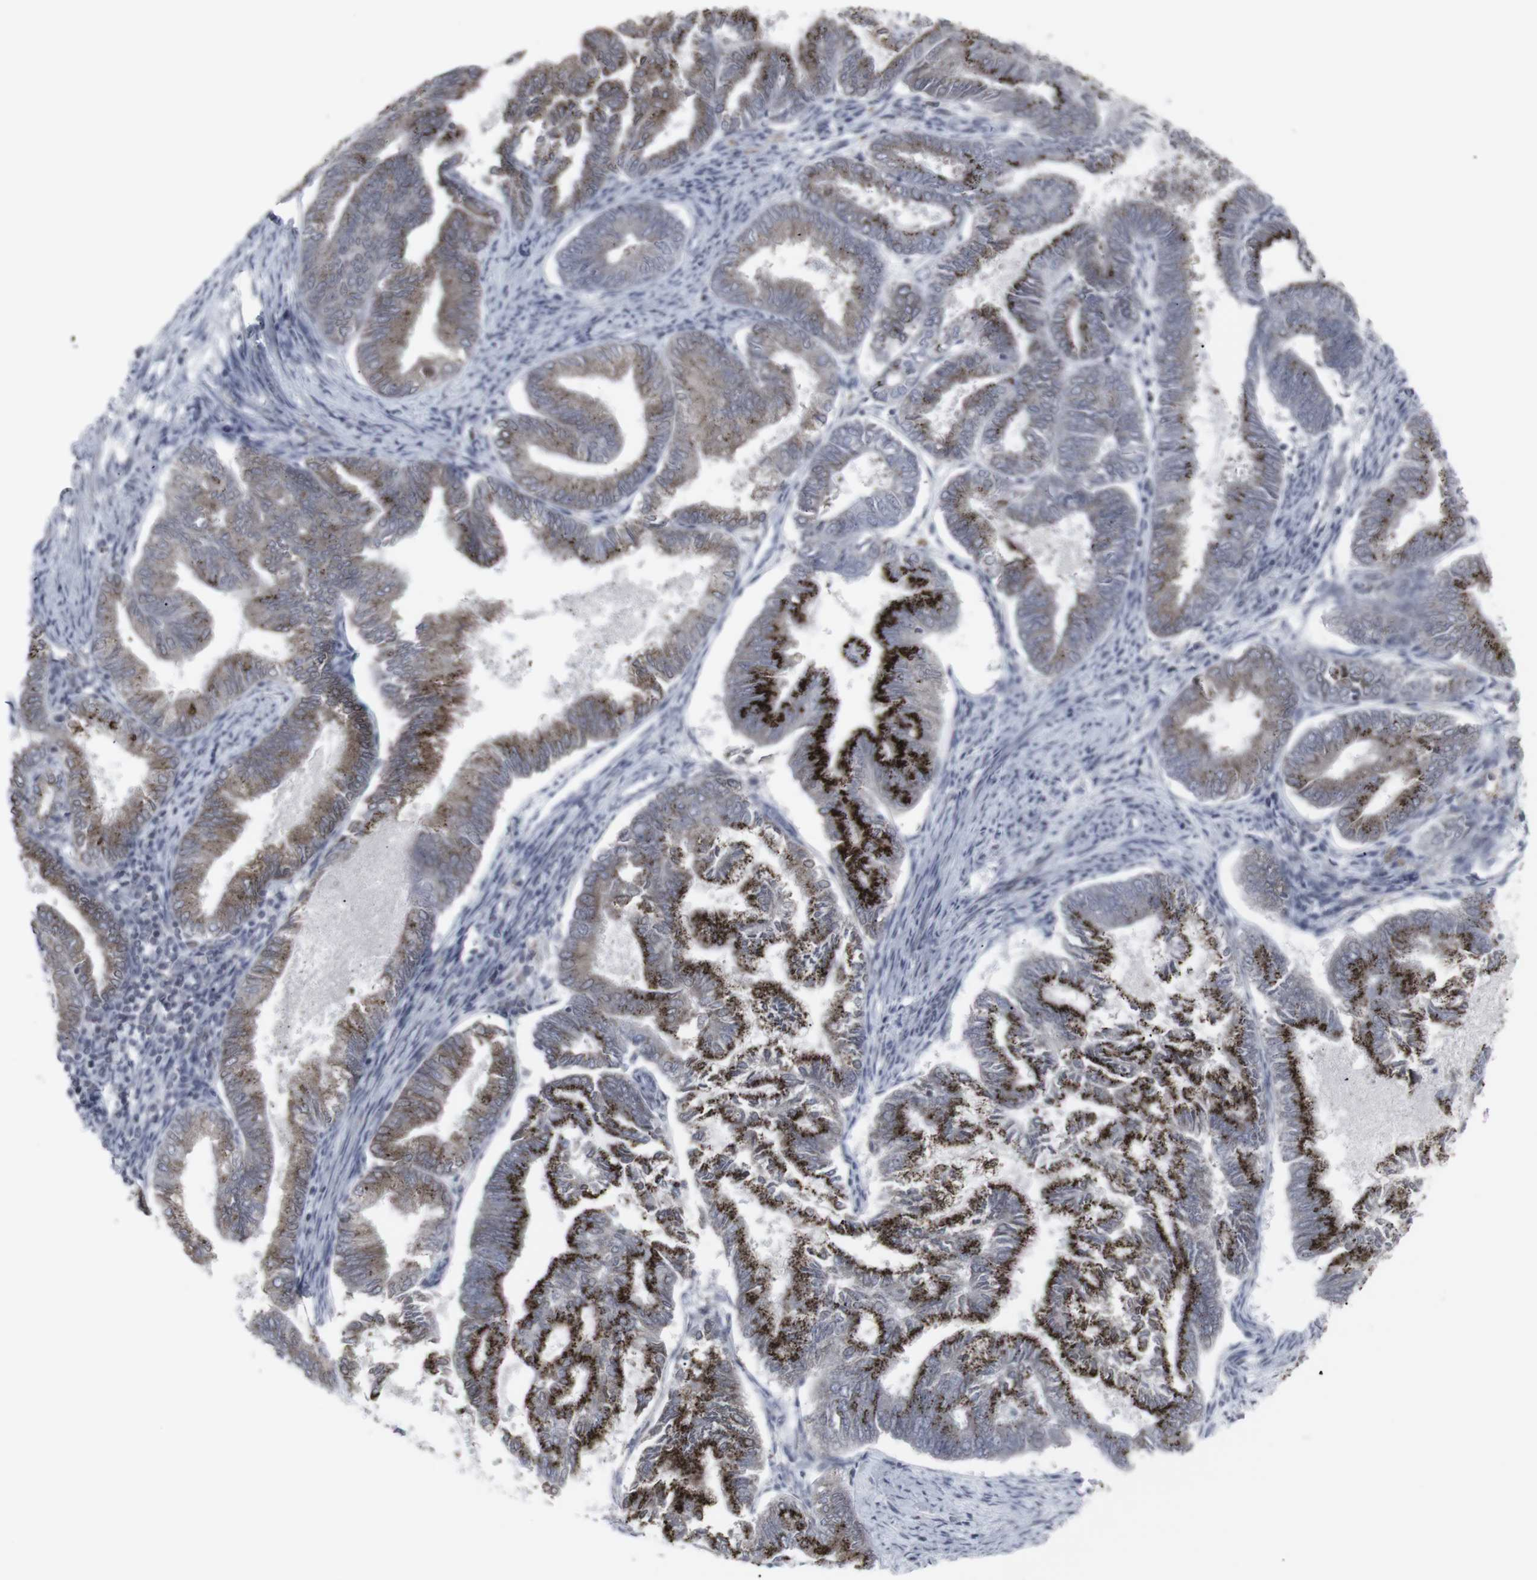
{"staining": {"intensity": "strong", "quantity": ">75%", "location": "cytoplasmic/membranous"}, "tissue": "endometrial cancer", "cell_type": "Tumor cells", "image_type": "cancer", "snomed": [{"axis": "morphology", "description": "Adenocarcinoma, NOS"}, {"axis": "topography", "description": "Endometrium"}], "caption": "Protein positivity by immunohistochemistry (IHC) exhibits strong cytoplasmic/membranous positivity in approximately >75% of tumor cells in endometrial cancer.", "gene": "APOBEC2", "patient": {"sex": "female", "age": 86}}